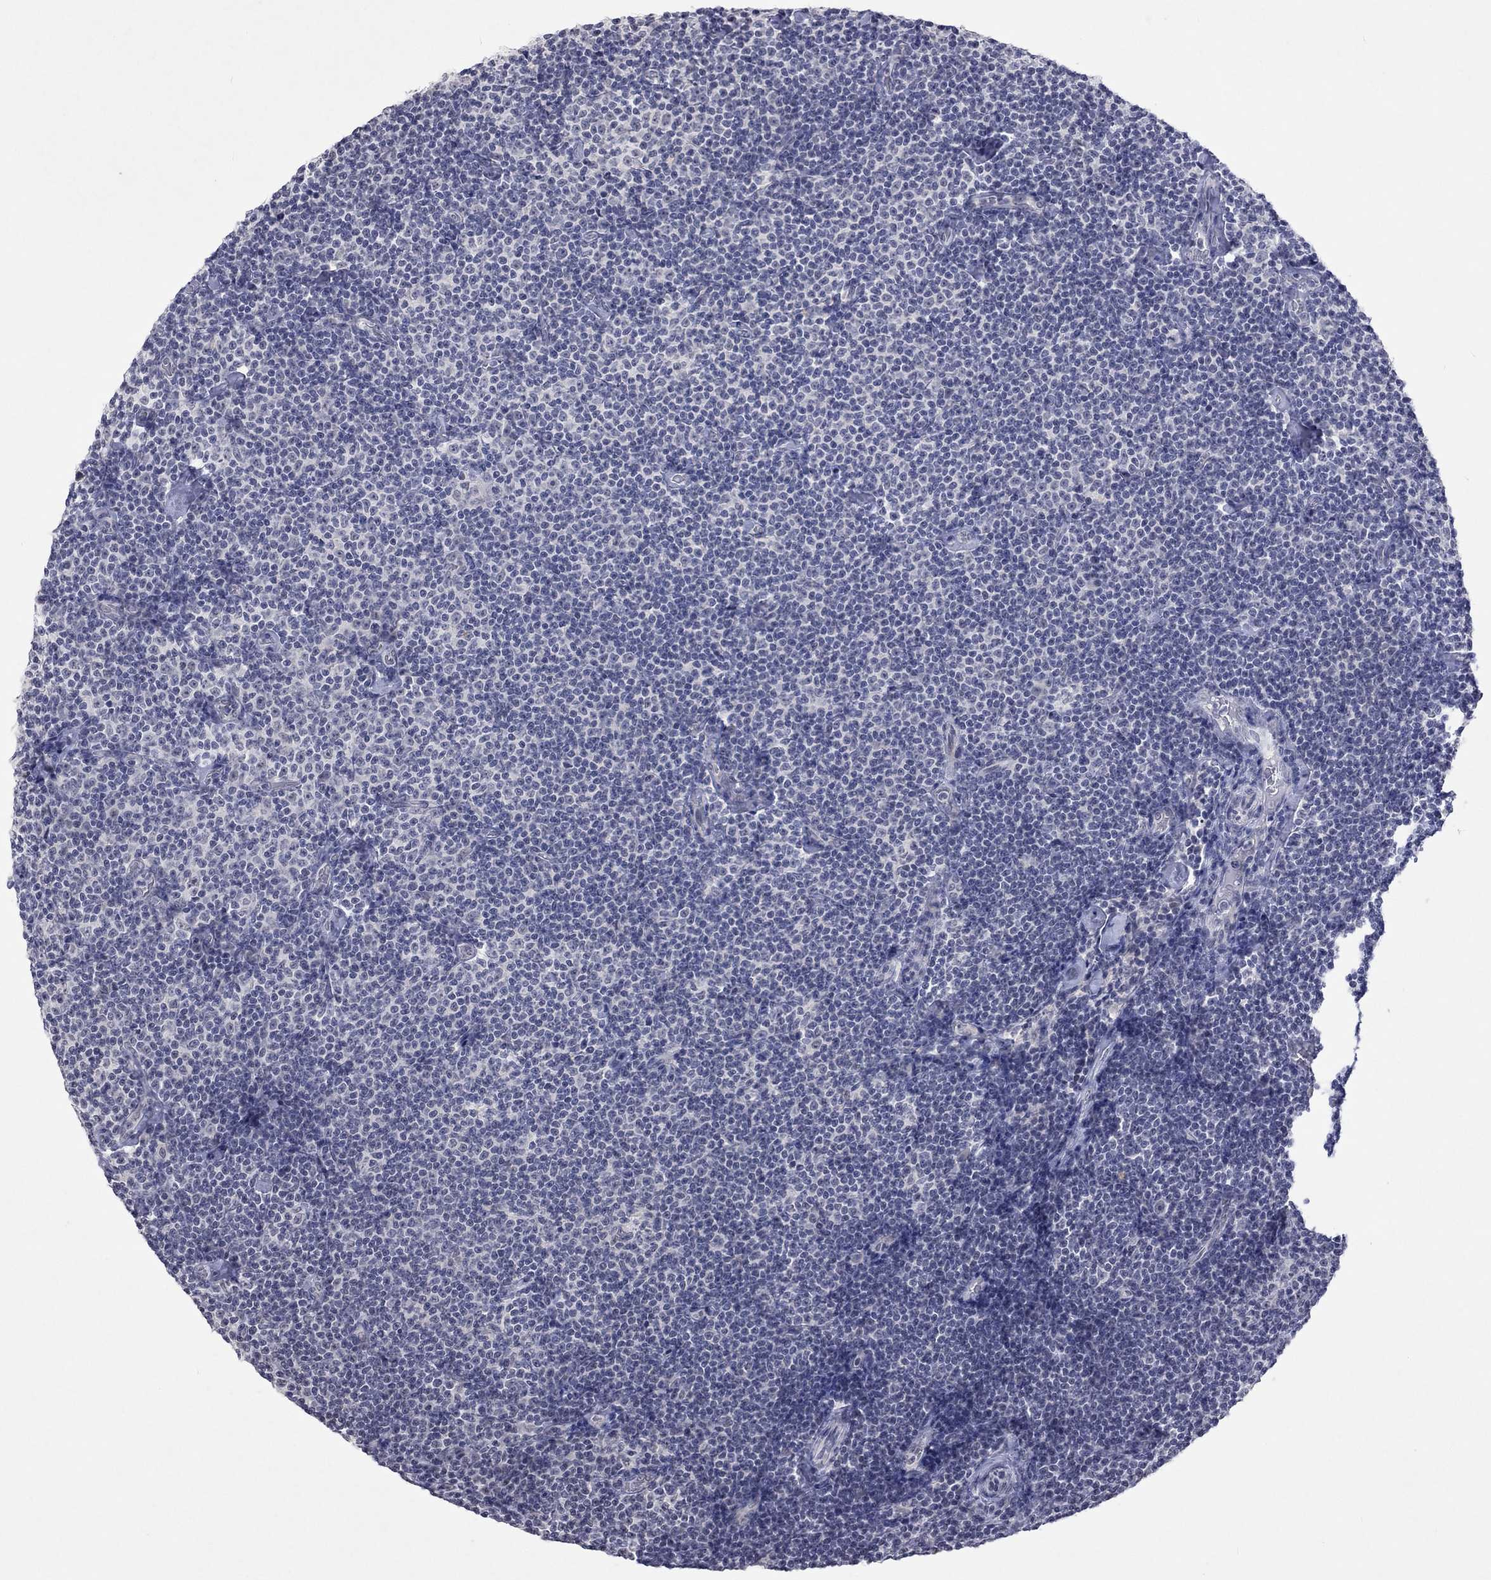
{"staining": {"intensity": "negative", "quantity": "none", "location": "none"}, "tissue": "lymphoma", "cell_type": "Tumor cells", "image_type": "cancer", "snomed": [{"axis": "morphology", "description": "Malignant lymphoma, non-Hodgkin's type, Low grade"}, {"axis": "topography", "description": "Lymph node"}], "caption": "Tumor cells are negative for brown protein staining in low-grade malignant lymphoma, non-Hodgkin's type.", "gene": "TMEM143", "patient": {"sex": "male", "age": 81}}